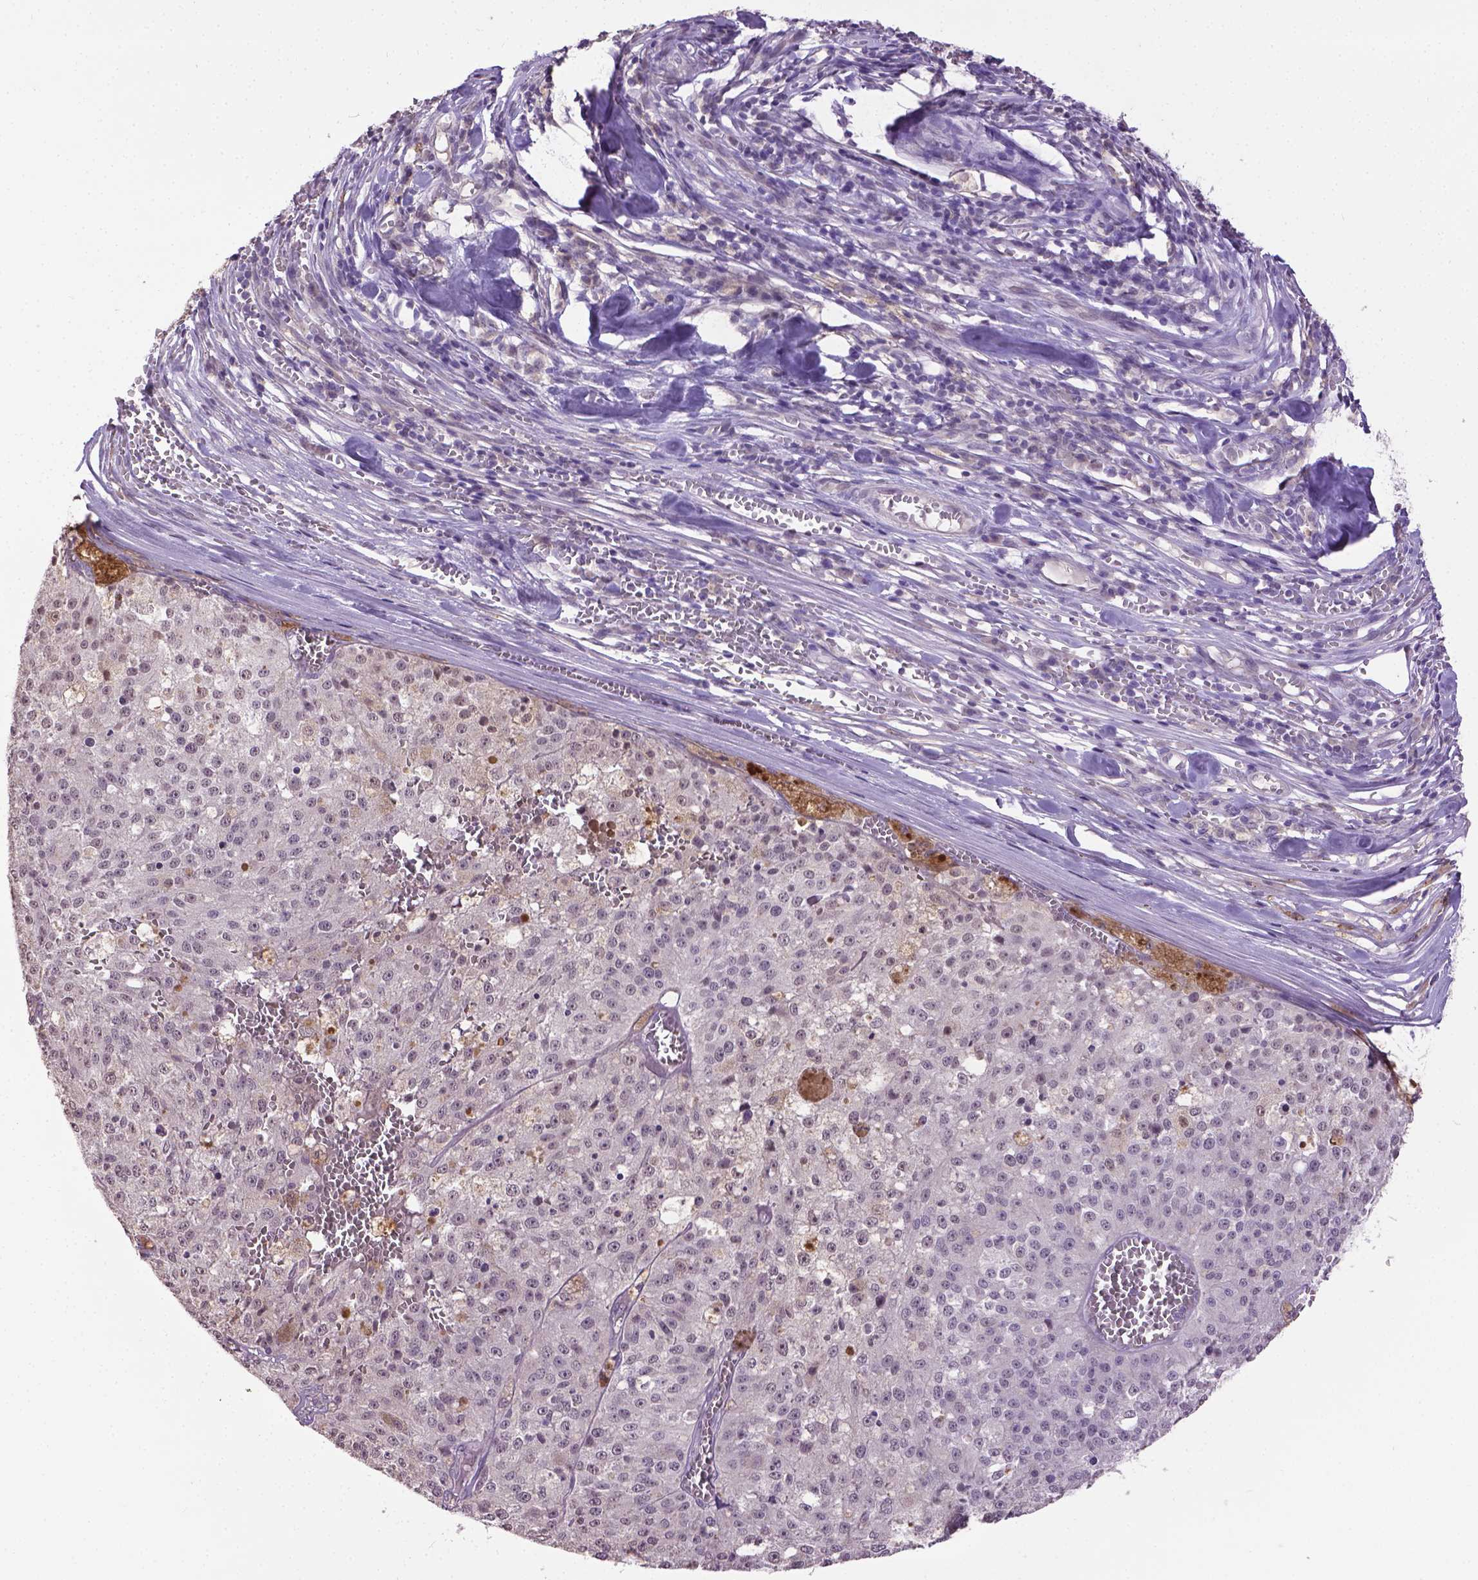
{"staining": {"intensity": "negative", "quantity": "none", "location": "none"}, "tissue": "melanoma", "cell_type": "Tumor cells", "image_type": "cancer", "snomed": [{"axis": "morphology", "description": "Malignant melanoma, Metastatic site"}, {"axis": "topography", "description": "Lymph node"}], "caption": "IHC of human malignant melanoma (metastatic site) displays no expression in tumor cells.", "gene": "CPM", "patient": {"sex": "female", "age": 64}}